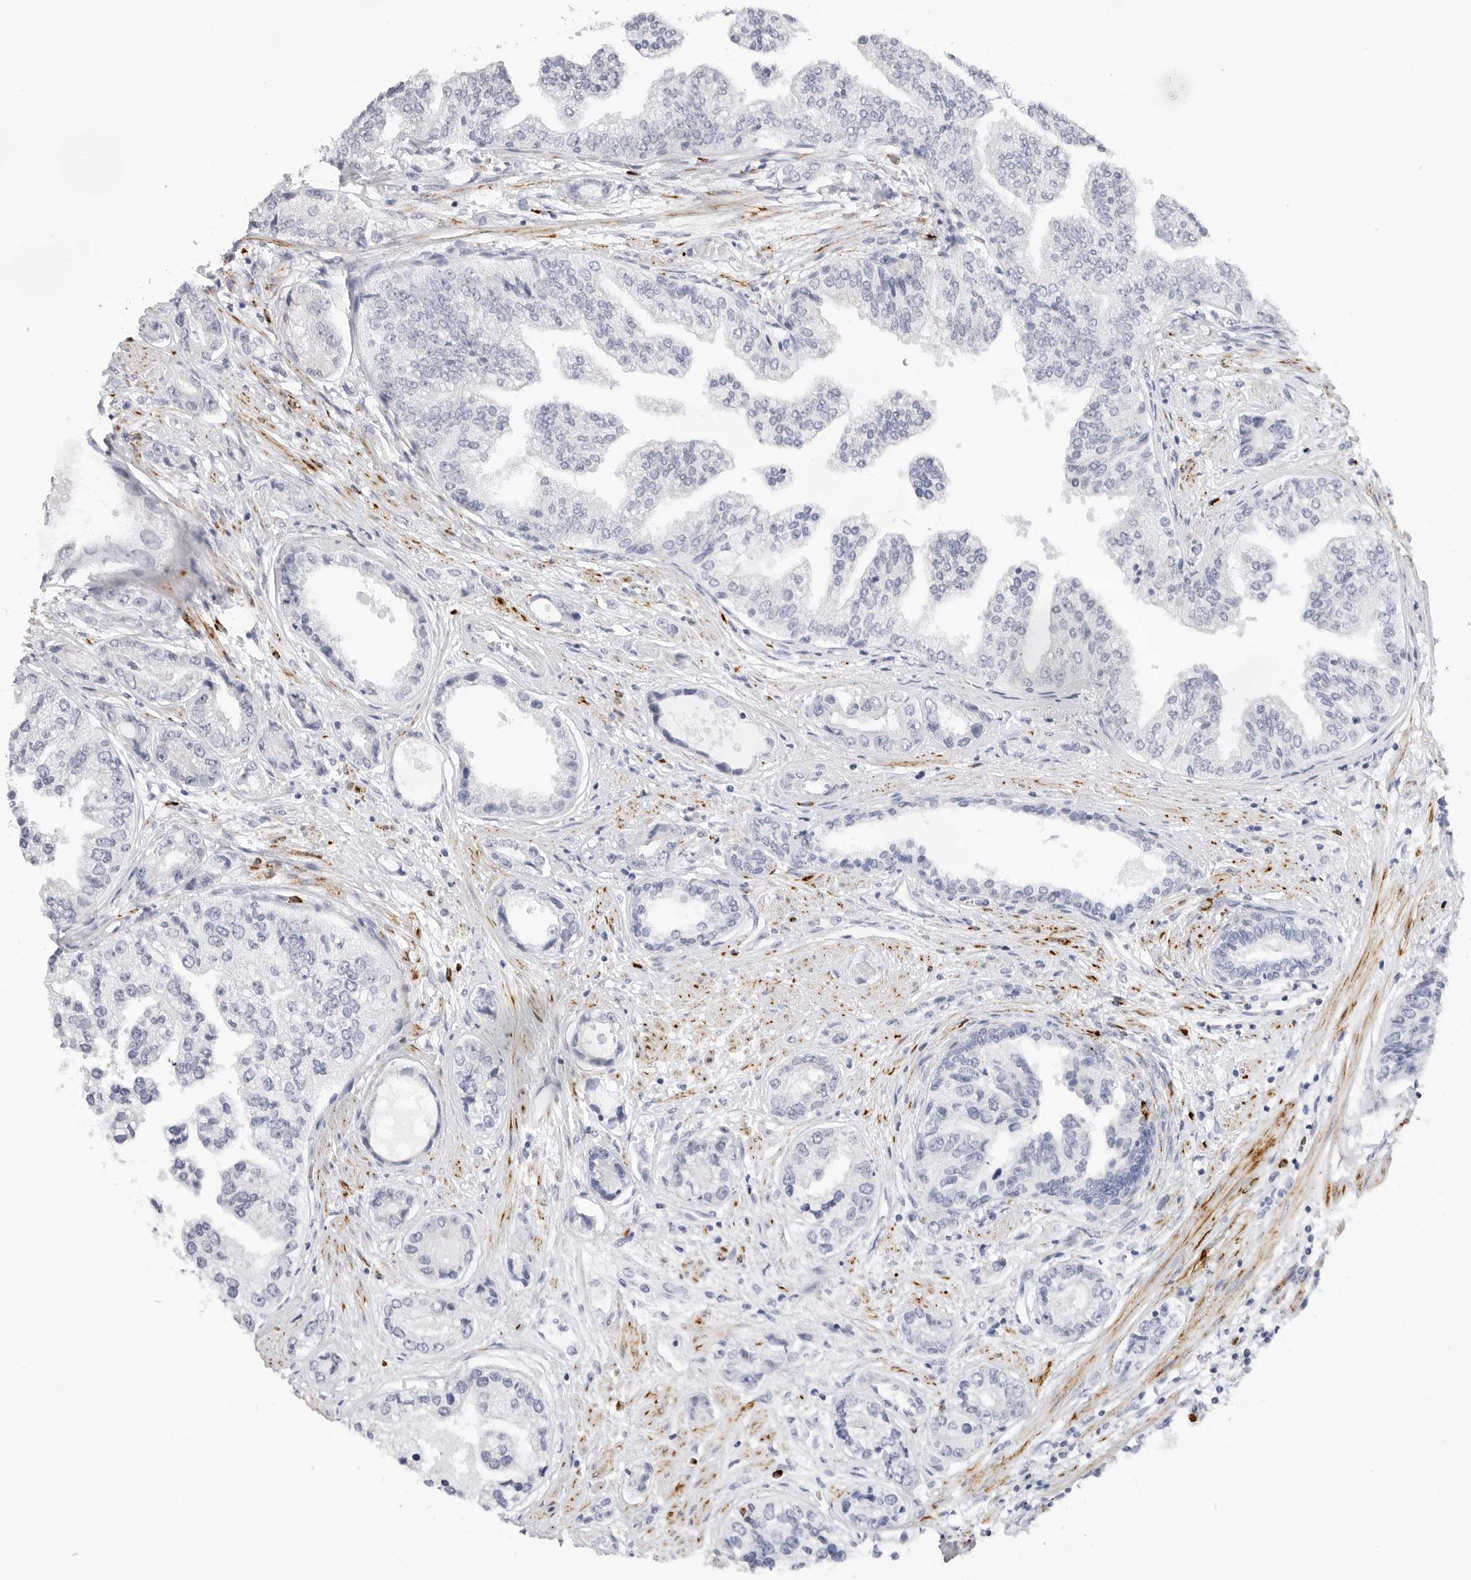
{"staining": {"intensity": "negative", "quantity": "none", "location": "none"}, "tissue": "prostate cancer", "cell_type": "Tumor cells", "image_type": "cancer", "snomed": [{"axis": "morphology", "description": "Adenocarcinoma, High grade"}, {"axis": "topography", "description": "Prostate"}], "caption": "This is a micrograph of immunohistochemistry (IHC) staining of high-grade adenocarcinoma (prostate), which shows no expression in tumor cells. The staining was performed using DAB (3,3'-diaminobenzidine) to visualize the protein expression in brown, while the nuclei were stained in blue with hematoxylin (Magnification: 20x).", "gene": "HSPB7", "patient": {"sex": "male", "age": 61}}